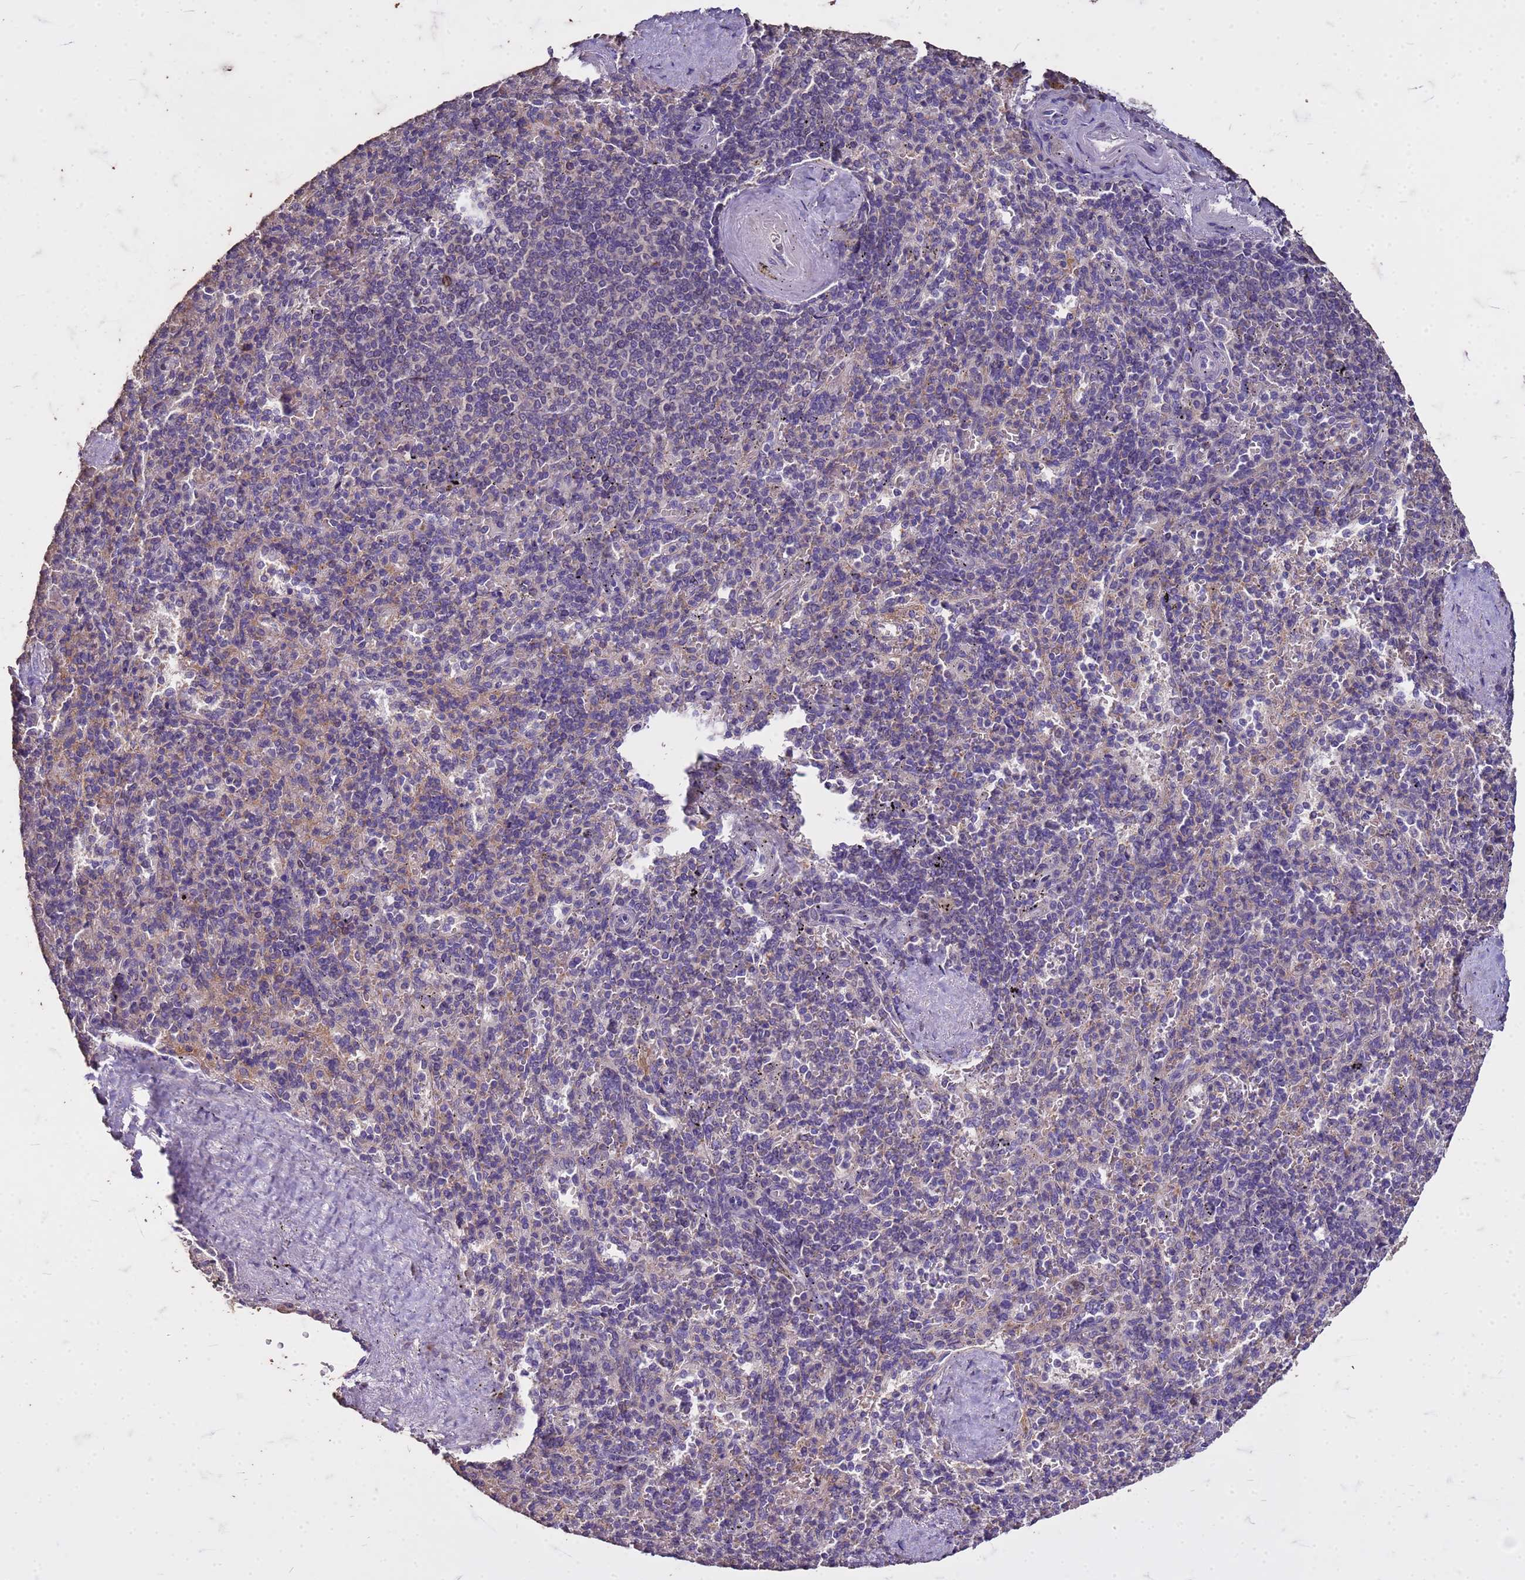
{"staining": {"intensity": "negative", "quantity": "none", "location": "none"}, "tissue": "spleen", "cell_type": "Cells in red pulp", "image_type": "normal", "snomed": [{"axis": "morphology", "description": "Normal tissue, NOS"}, {"axis": "topography", "description": "Spleen"}], "caption": "Immunohistochemical staining of normal human spleen reveals no significant staining in cells in red pulp.", "gene": "FAM184B", "patient": {"sex": "male", "age": 82}}